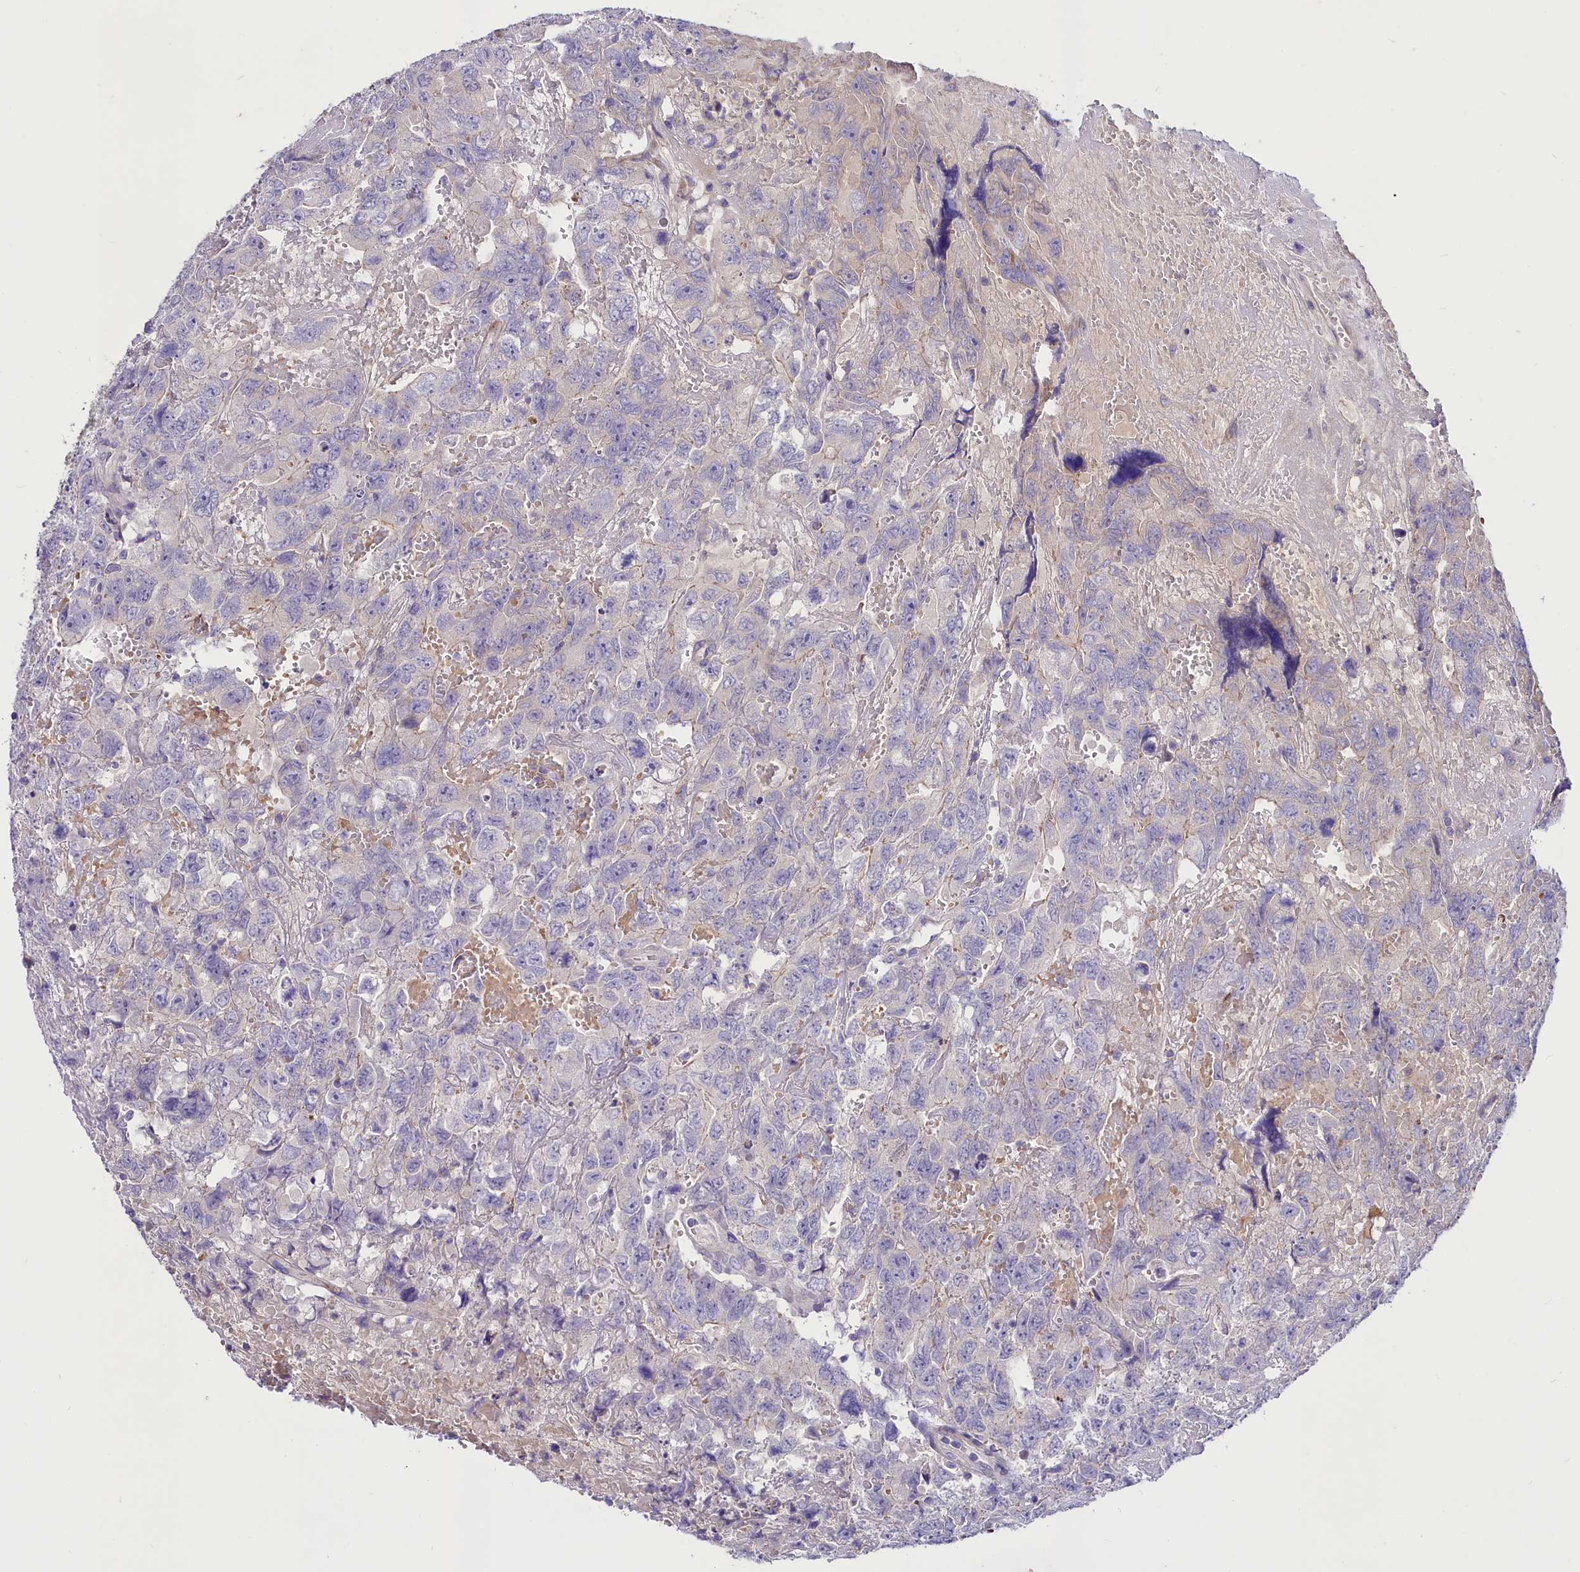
{"staining": {"intensity": "negative", "quantity": "none", "location": "none"}, "tissue": "testis cancer", "cell_type": "Tumor cells", "image_type": "cancer", "snomed": [{"axis": "morphology", "description": "Carcinoma, Embryonal, NOS"}, {"axis": "topography", "description": "Testis"}], "caption": "Photomicrograph shows no significant protein staining in tumor cells of embryonal carcinoma (testis).", "gene": "ABHD5", "patient": {"sex": "male", "age": 45}}